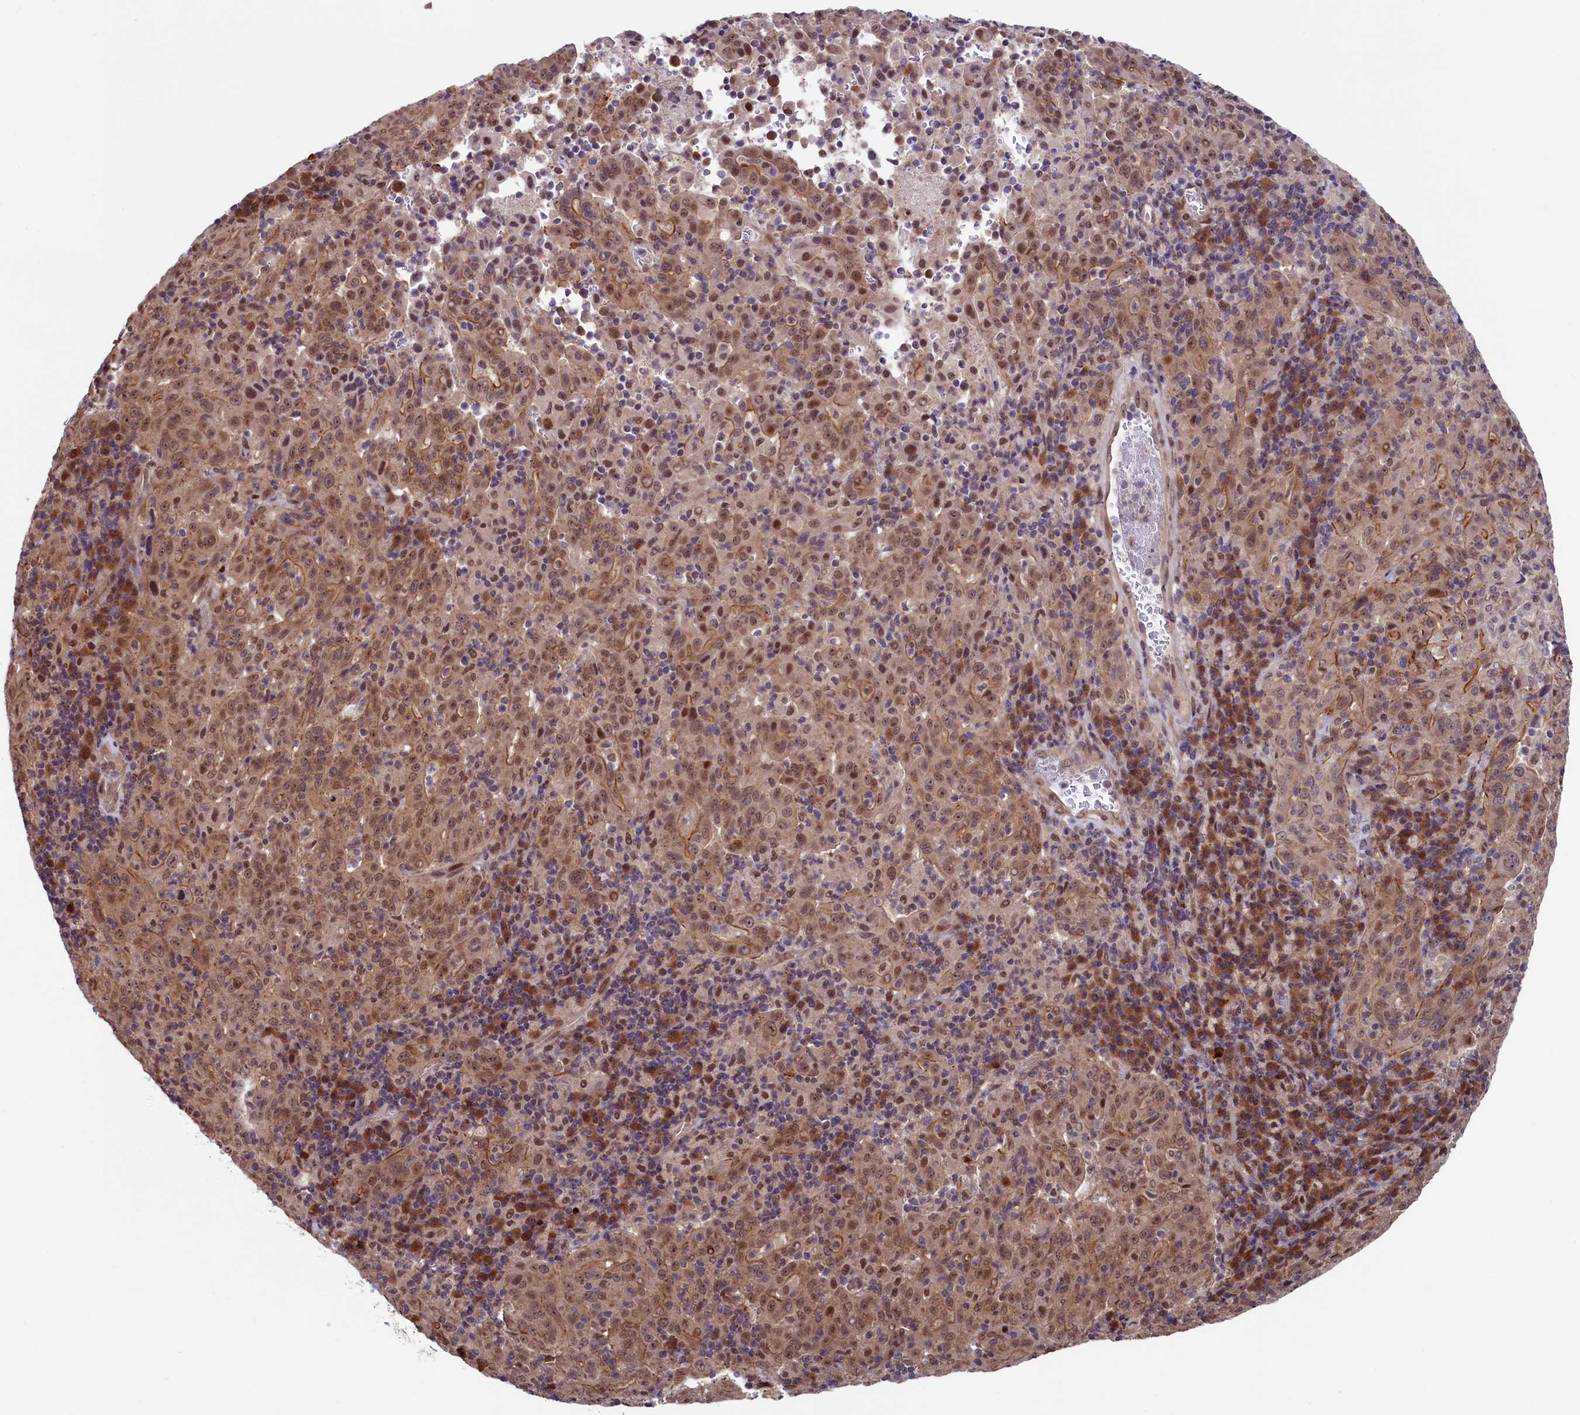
{"staining": {"intensity": "moderate", "quantity": ">75%", "location": "cytoplasmic/membranous,nuclear"}, "tissue": "pancreatic cancer", "cell_type": "Tumor cells", "image_type": "cancer", "snomed": [{"axis": "morphology", "description": "Adenocarcinoma, NOS"}, {"axis": "topography", "description": "Pancreas"}], "caption": "Immunohistochemistry histopathology image of human pancreatic cancer (adenocarcinoma) stained for a protein (brown), which reveals medium levels of moderate cytoplasmic/membranous and nuclear staining in approximately >75% of tumor cells.", "gene": "LEO1", "patient": {"sex": "male", "age": 63}}